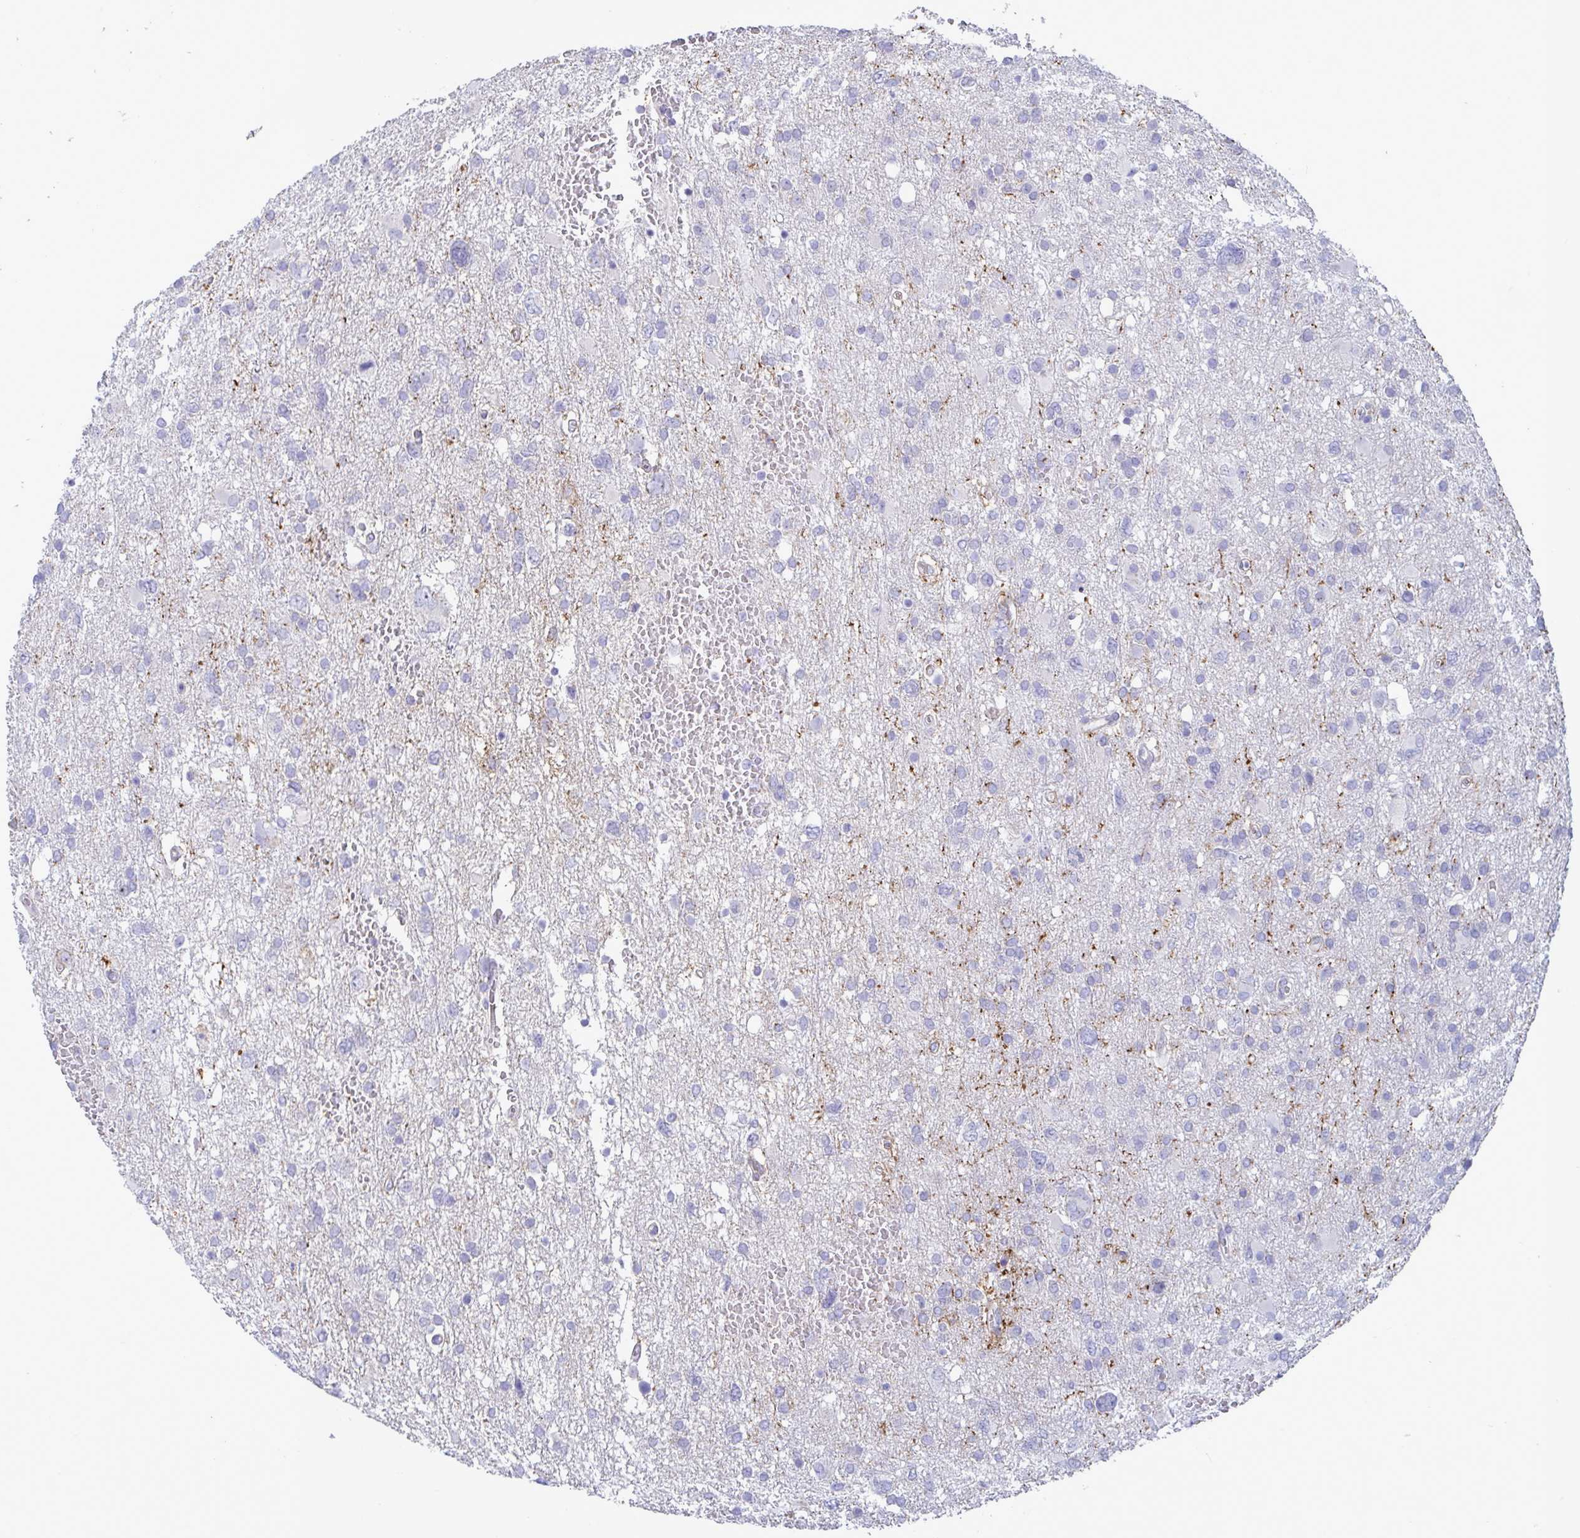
{"staining": {"intensity": "negative", "quantity": "none", "location": "none"}, "tissue": "glioma", "cell_type": "Tumor cells", "image_type": "cancer", "snomed": [{"axis": "morphology", "description": "Glioma, malignant, High grade"}, {"axis": "topography", "description": "Brain"}], "caption": "Tumor cells are negative for protein expression in human high-grade glioma (malignant).", "gene": "TAS2R38", "patient": {"sex": "male", "age": 61}}